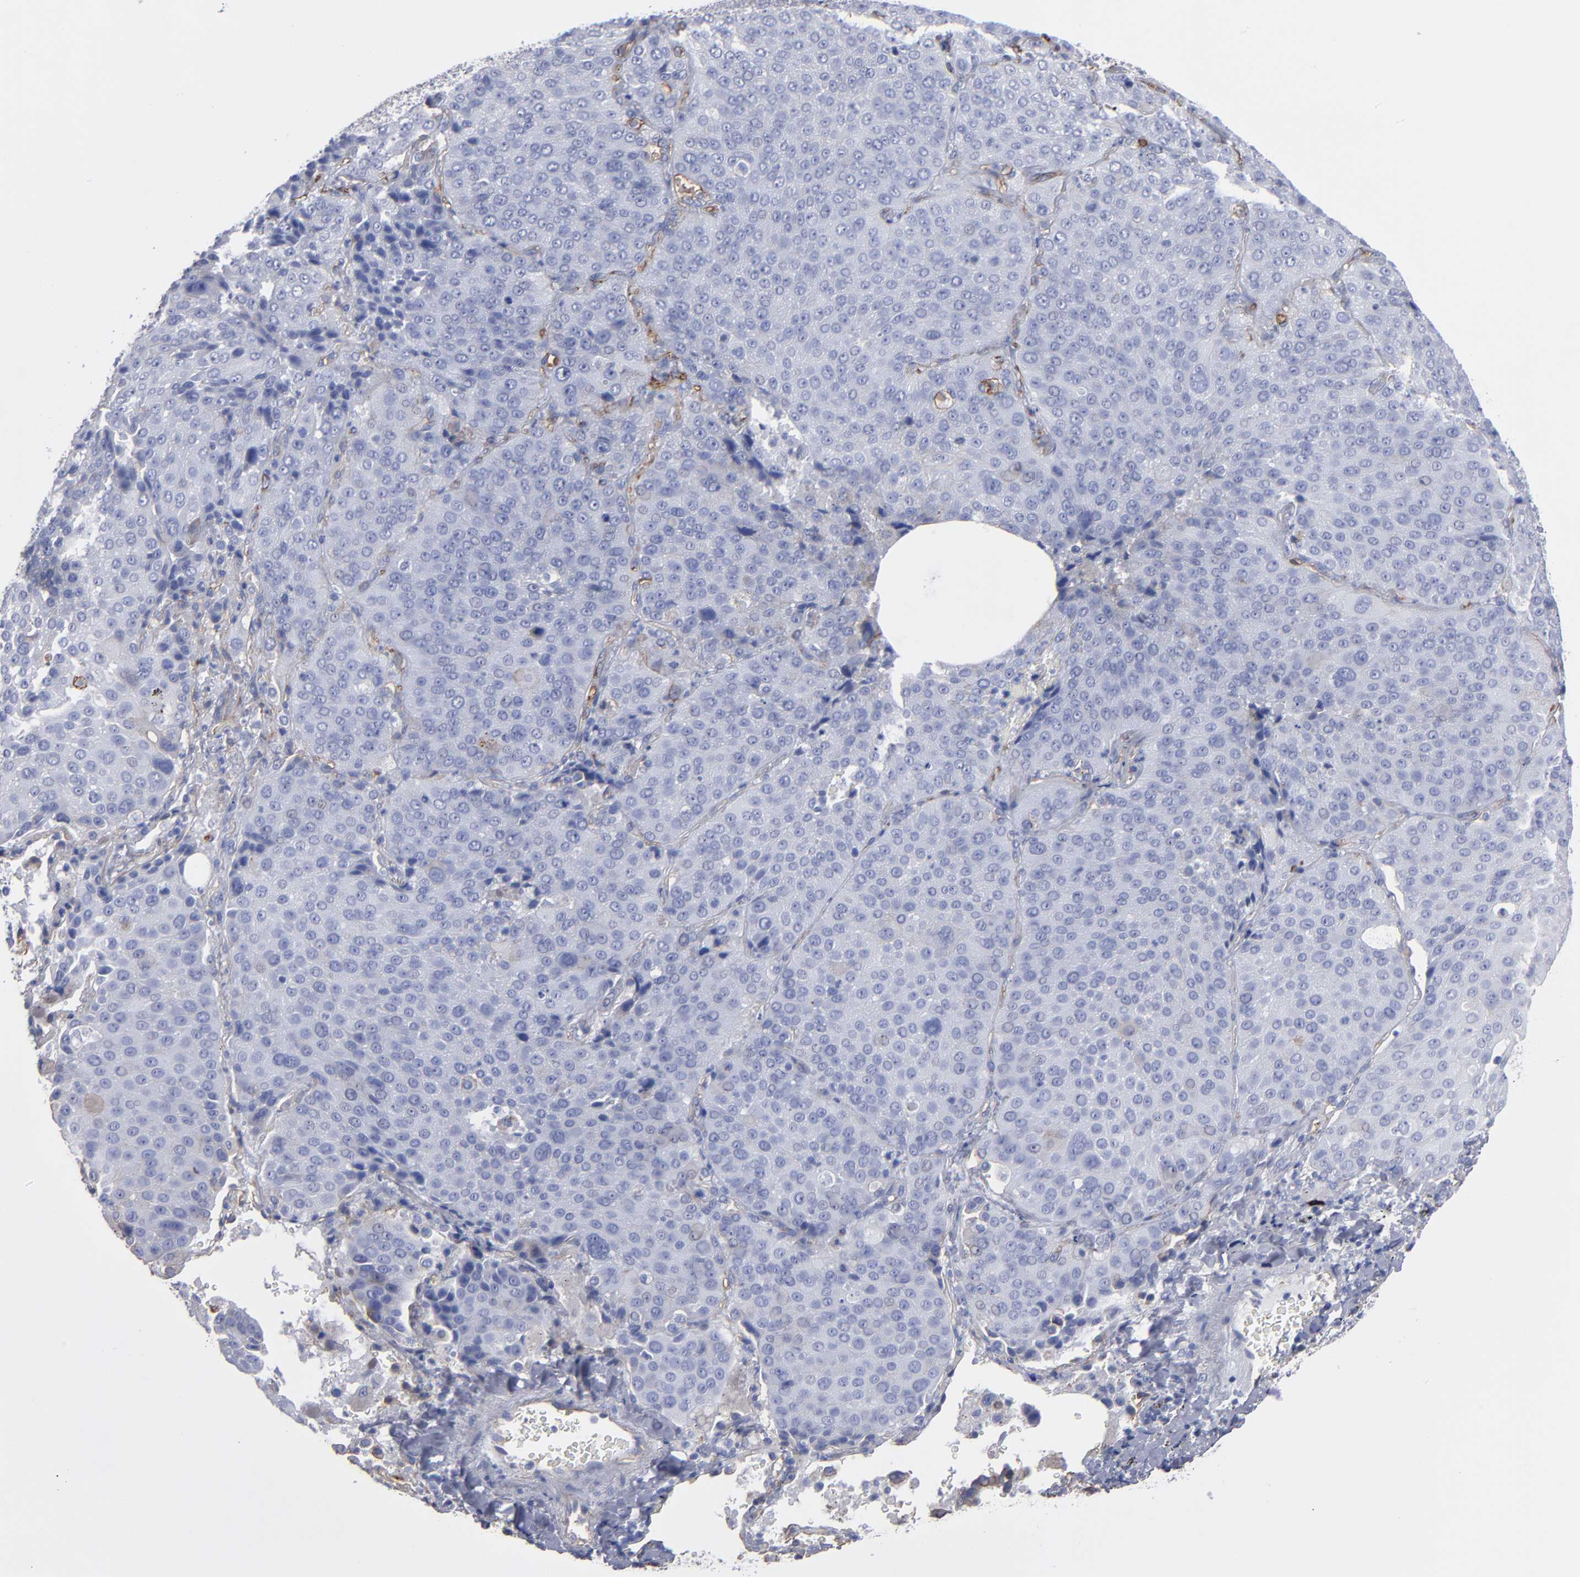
{"staining": {"intensity": "negative", "quantity": "none", "location": "none"}, "tissue": "lung cancer", "cell_type": "Tumor cells", "image_type": "cancer", "snomed": [{"axis": "morphology", "description": "Squamous cell carcinoma, NOS"}, {"axis": "topography", "description": "Lung"}], "caption": "Protein analysis of lung squamous cell carcinoma exhibits no significant staining in tumor cells.", "gene": "TM4SF1", "patient": {"sex": "male", "age": 54}}